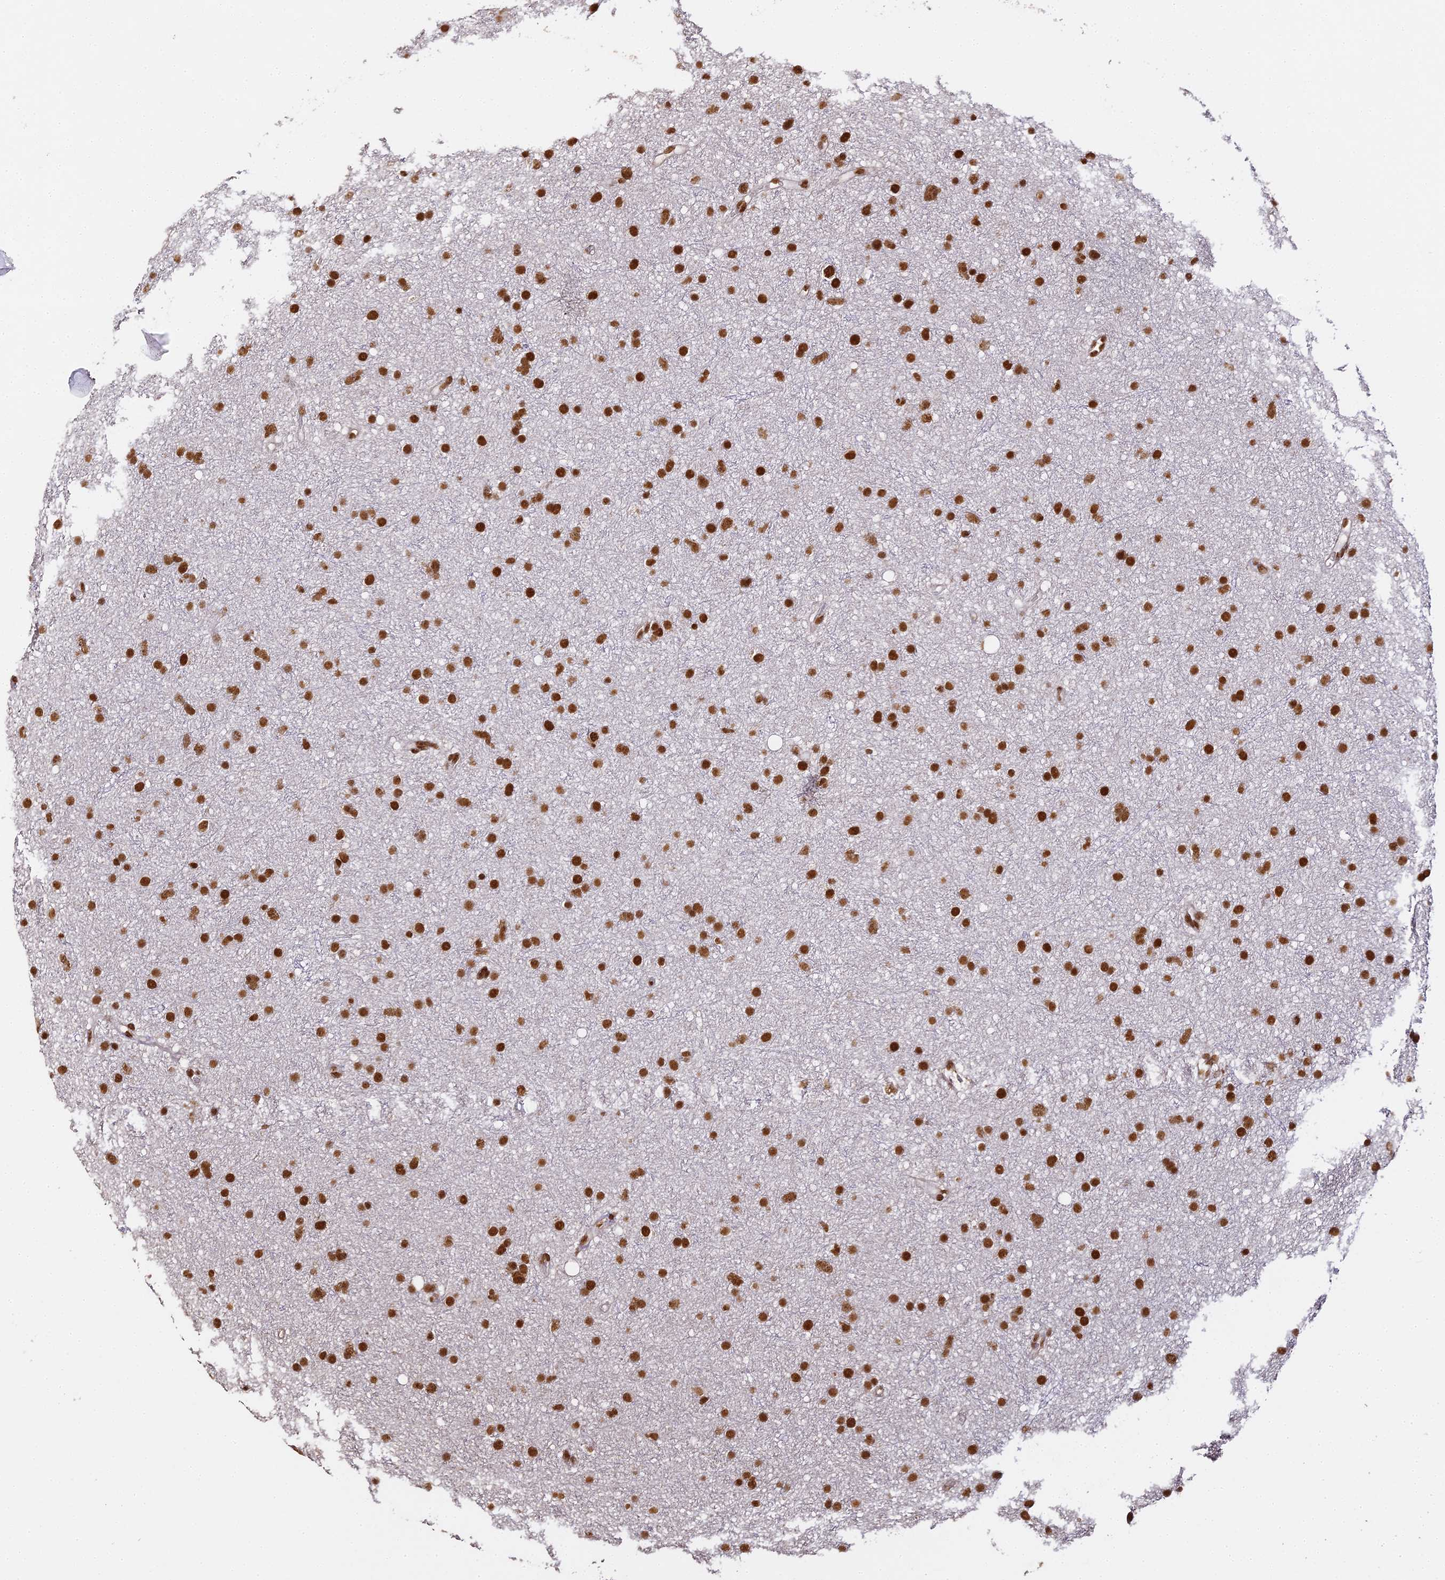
{"staining": {"intensity": "strong", "quantity": ">75%", "location": "nuclear"}, "tissue": "glioma", "cell_type": "Tumor cells", "image_type": "cancer", "snomed": [{"axis": "morphology", "description": "Glioma, malignant, Low grade"}, {"axis": "topography", "description": "Cerebral cortex"}], "caption": "A histopathology image of human glioma stained for a protein displays strong nuclear brown staining in tumor cells.", "gene": "HNRNPA1", "patient": {"sex": "female", "age": 39}}